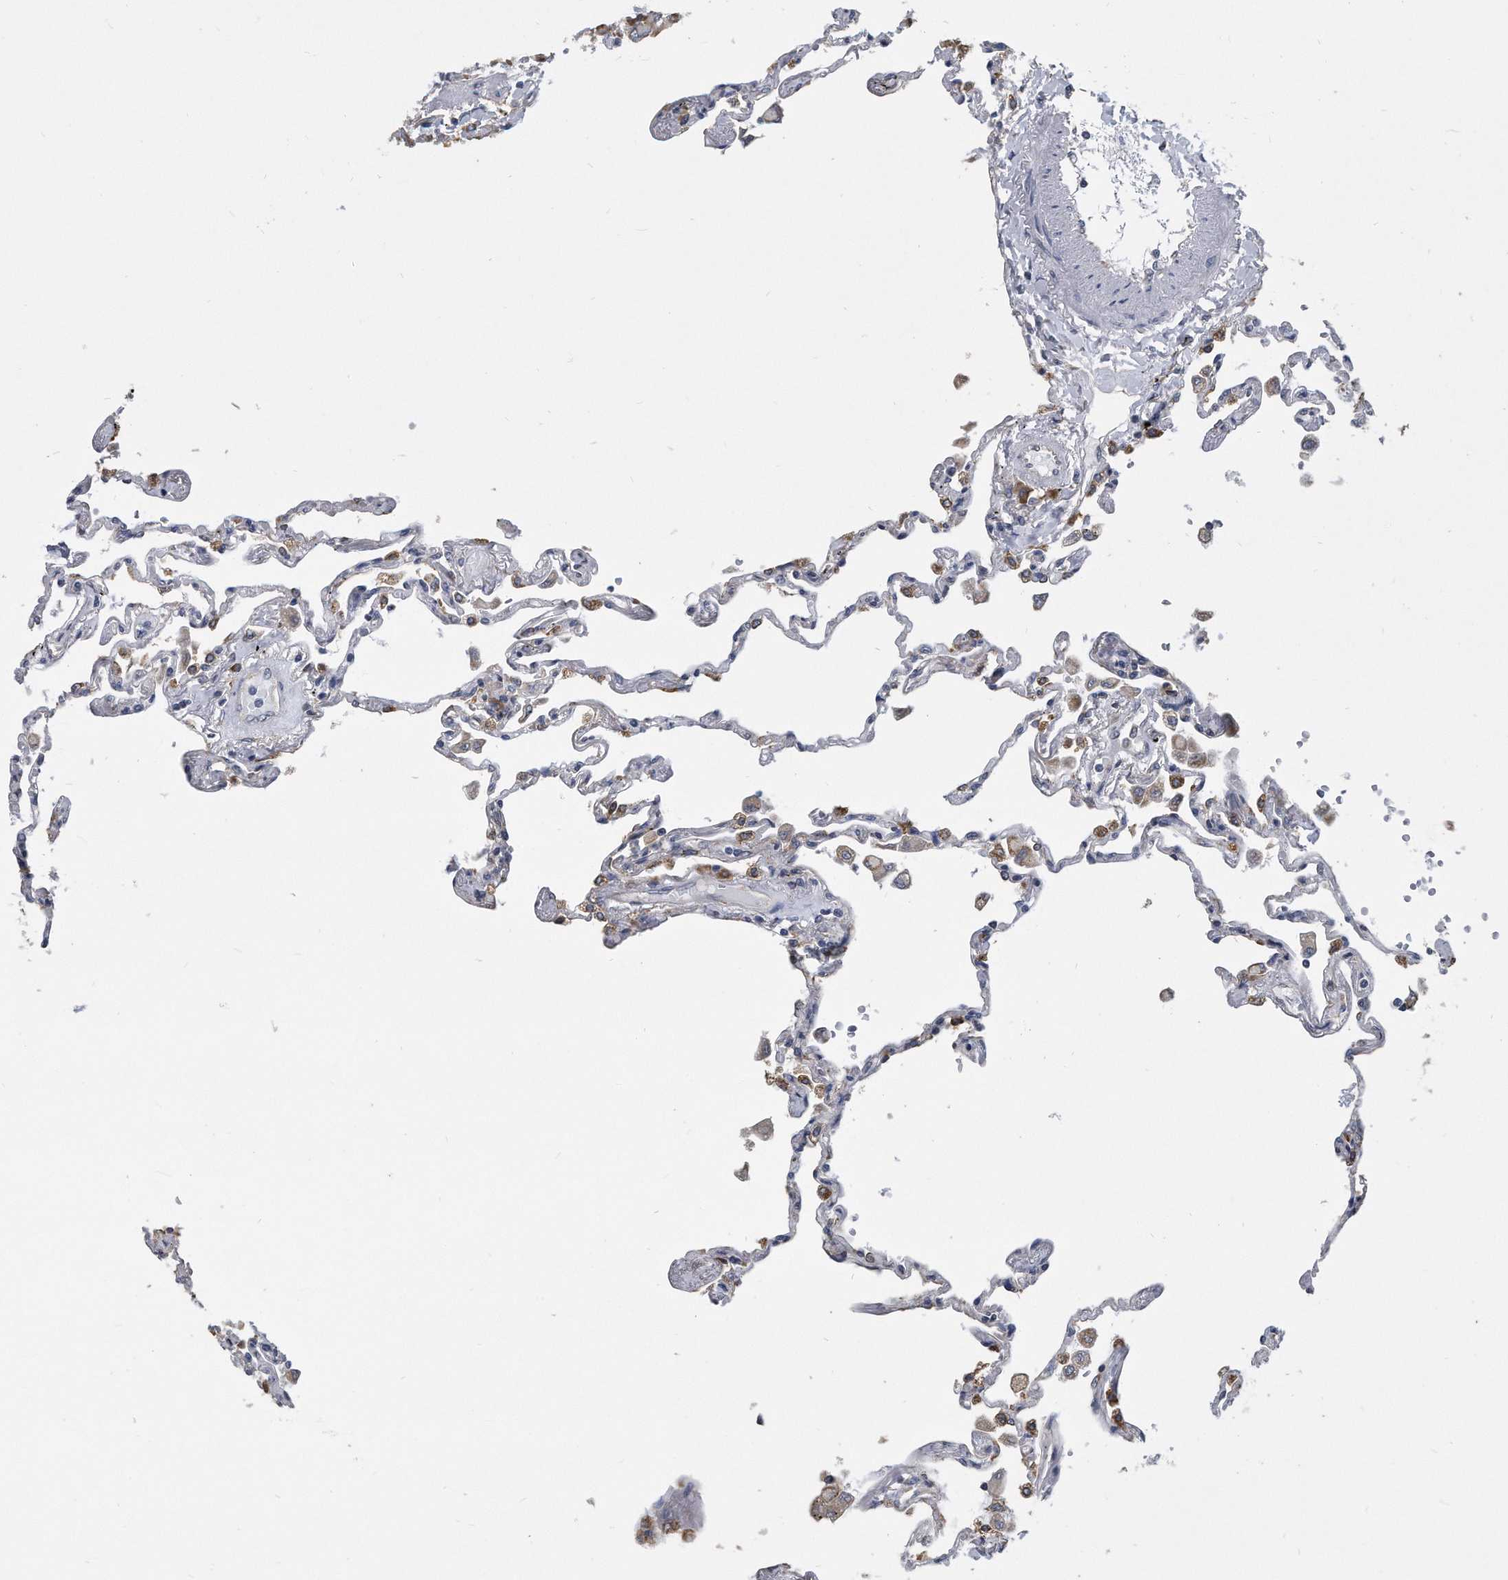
{"staining": {"intensity": "strong", "quantity": "25%-75%", "location": "cytoplasmic/membranous"}, "tissue": "lung", "cell_type": "Alveolar cells", "image_type": "normal", "snomed": [{"axis": "morphology", "description": "Normal tissue, NOS"}, {"axis": "topography", "description": "Lung"}], "caption": "DAB immunohistochemical staining of benign human lung displays strong cytoplasmic/membranous protein expression in about 25%-75% of alveolar cells. The protein is stained brown, and the nuclei are stained in blue (DAB IHC with brightfield microscopy, high magnification).", "gene": "CCDC47", "patient": {"sex": "female", "age": 67}}